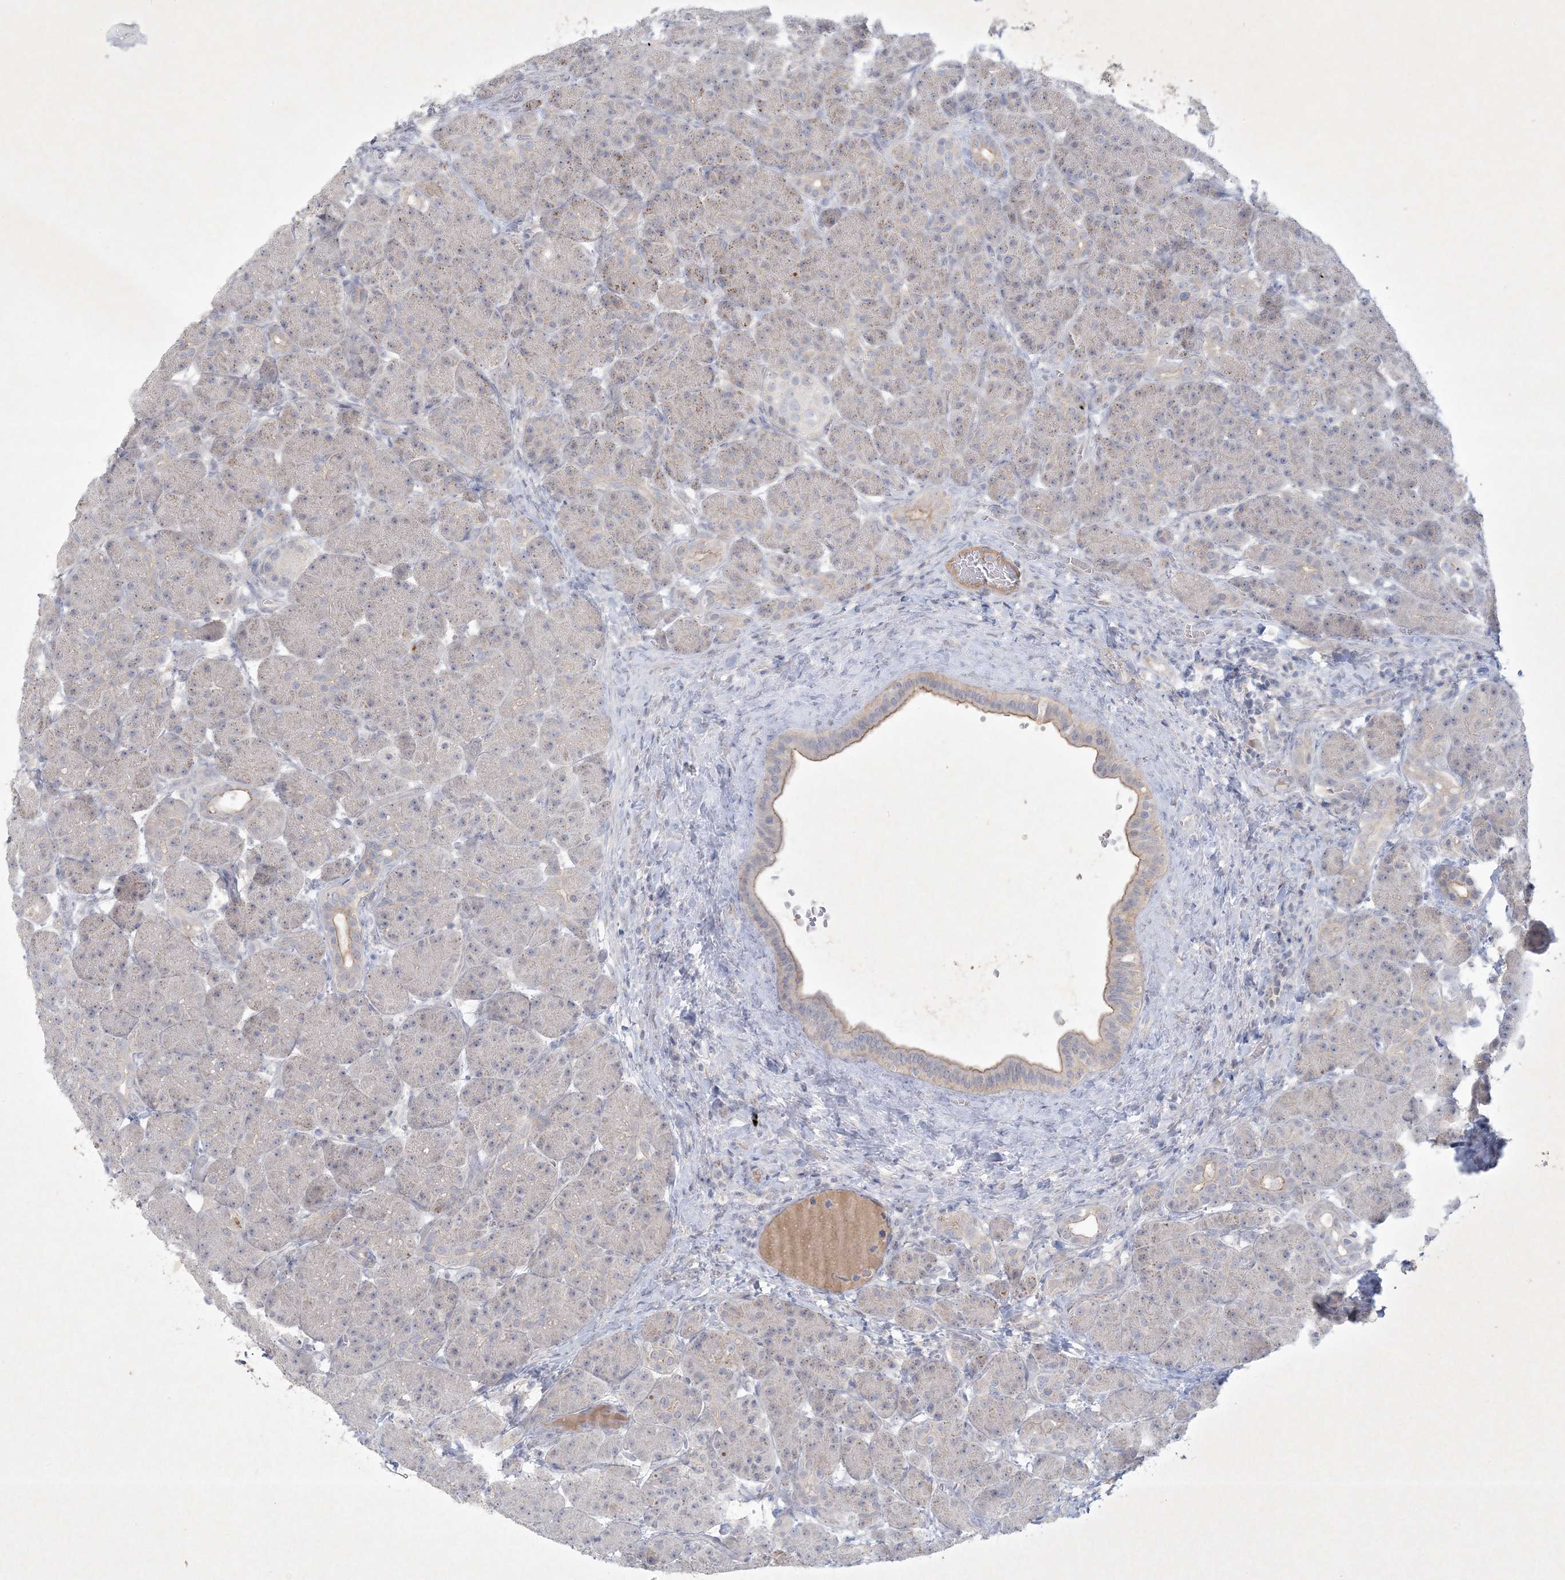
{"staining": {"intensity": "weak", "quantity": "<25%", "location": "cytoplasmic/membranous"}, "tissue": "pancreas", "cell_type": "Exocrine glandular cells", "image_type": "normal", "snomed": [{"axis": "morphology", "description": "Normal tissue, NOS"}, {"axis": "topography", "description": "Pancreas"}], "caption": "IHC of benign pancreas exhibits no staining in exocrine glandular cells. Brightfield microscopy of immunohistochemistry (IHC) stained with DAB (brown) and hematoxylin (blue), captured at high magnification.", "gene": "CCDC24", "patient": {"sex": "male", "age": 63}}